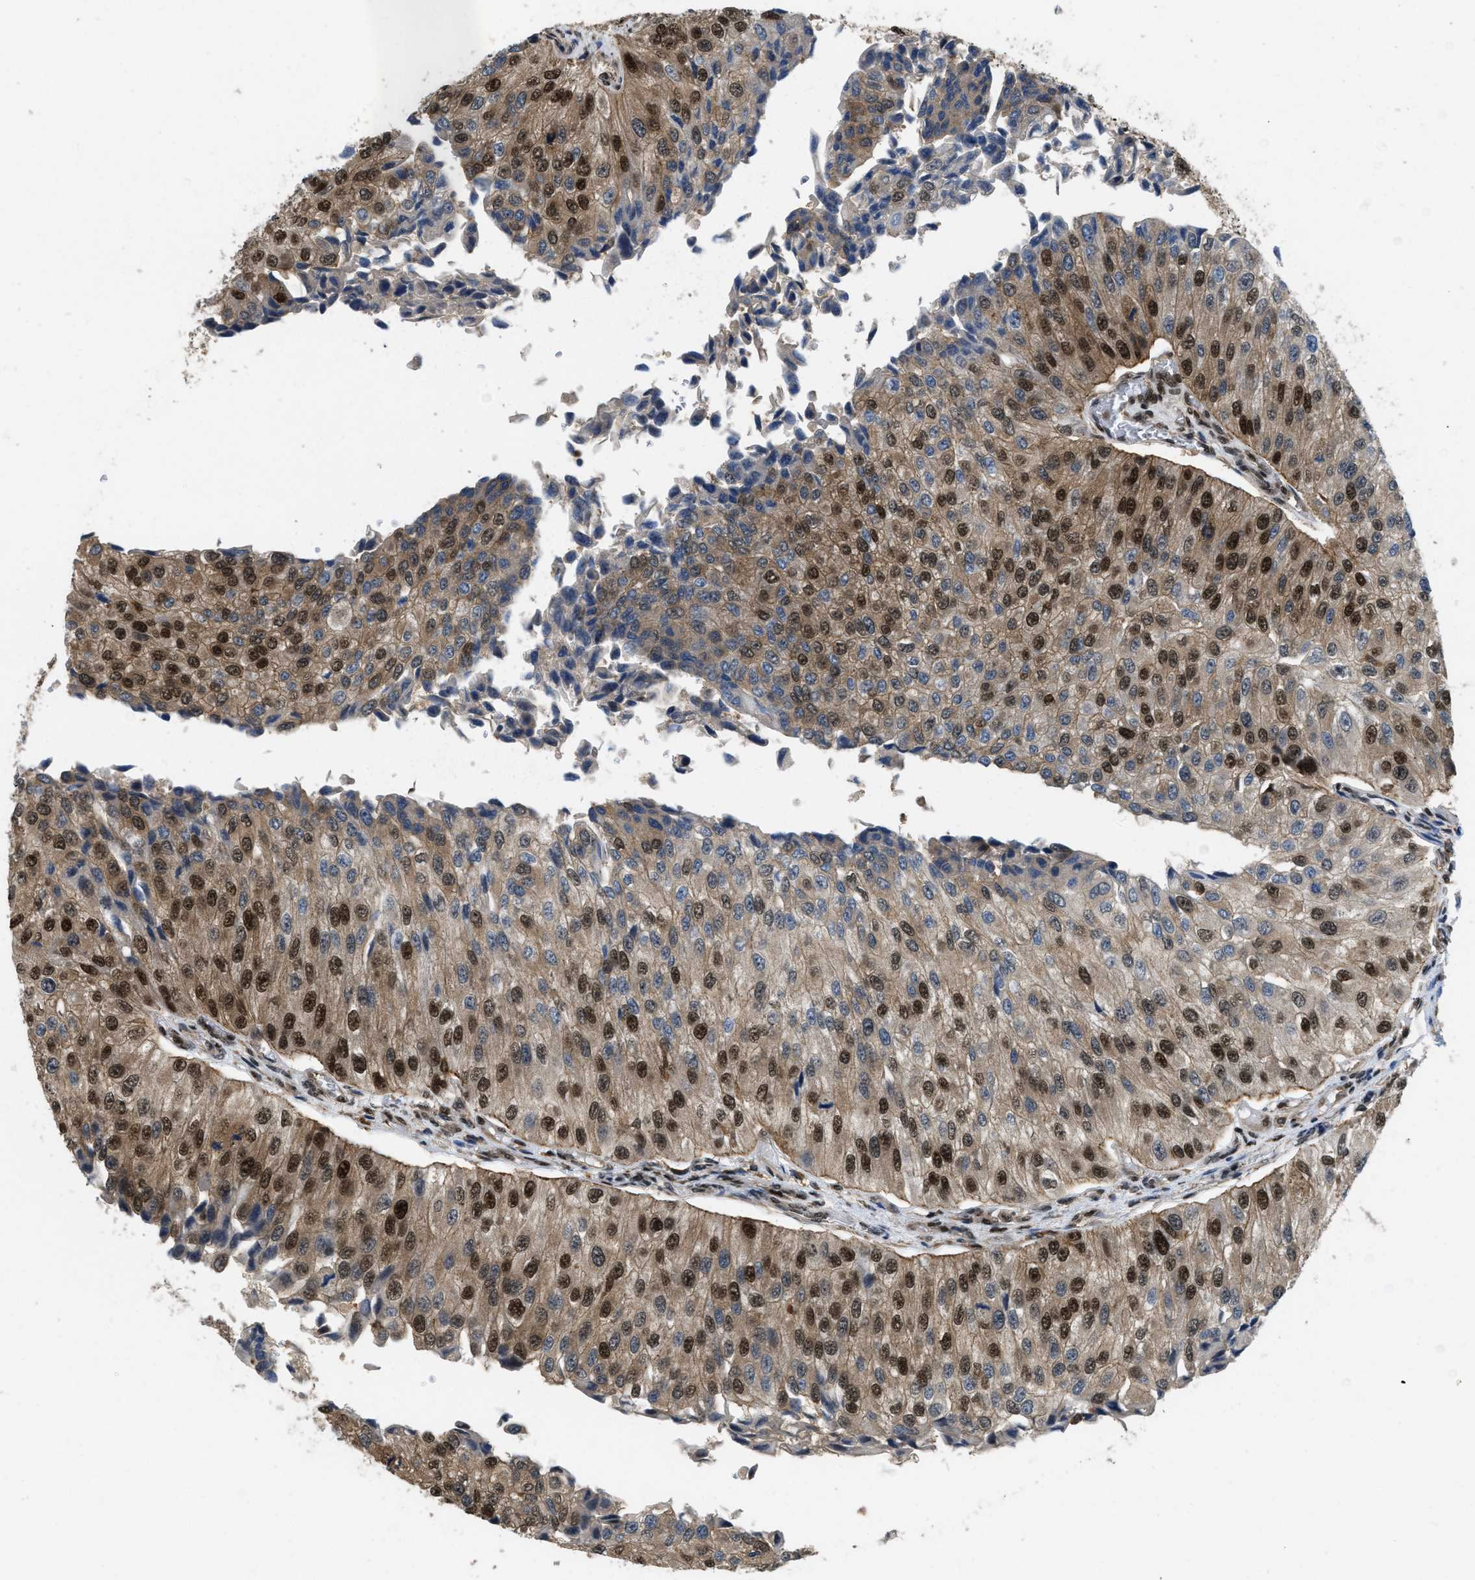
{"staining": {"intensity": "strong", "quantity": ">75%", "location": "cytoplasmic/membranous,nuclear"}, "tissue": "urothelial cancer", "cell_type": "Tumor cells", "image_type": "cancer", "snomed": [{"axis": "morphology", "description": "Urothelial carcinoma, High grade"}, {"axis": "topography", "description": "Kidney"}, {"axis": "topography", "description": "Urinary bladder"}], "caption": "Immunohistochemistry photomicrograph of human urothelial cancer stained for a protein (brown), which reveals high levels of strong cytoplasmic/membranous and nuclear positivity in approximately >75% of tumor cells.", "gene": "ATF7IP", "patient": {"sex": "male", "age": 77}}